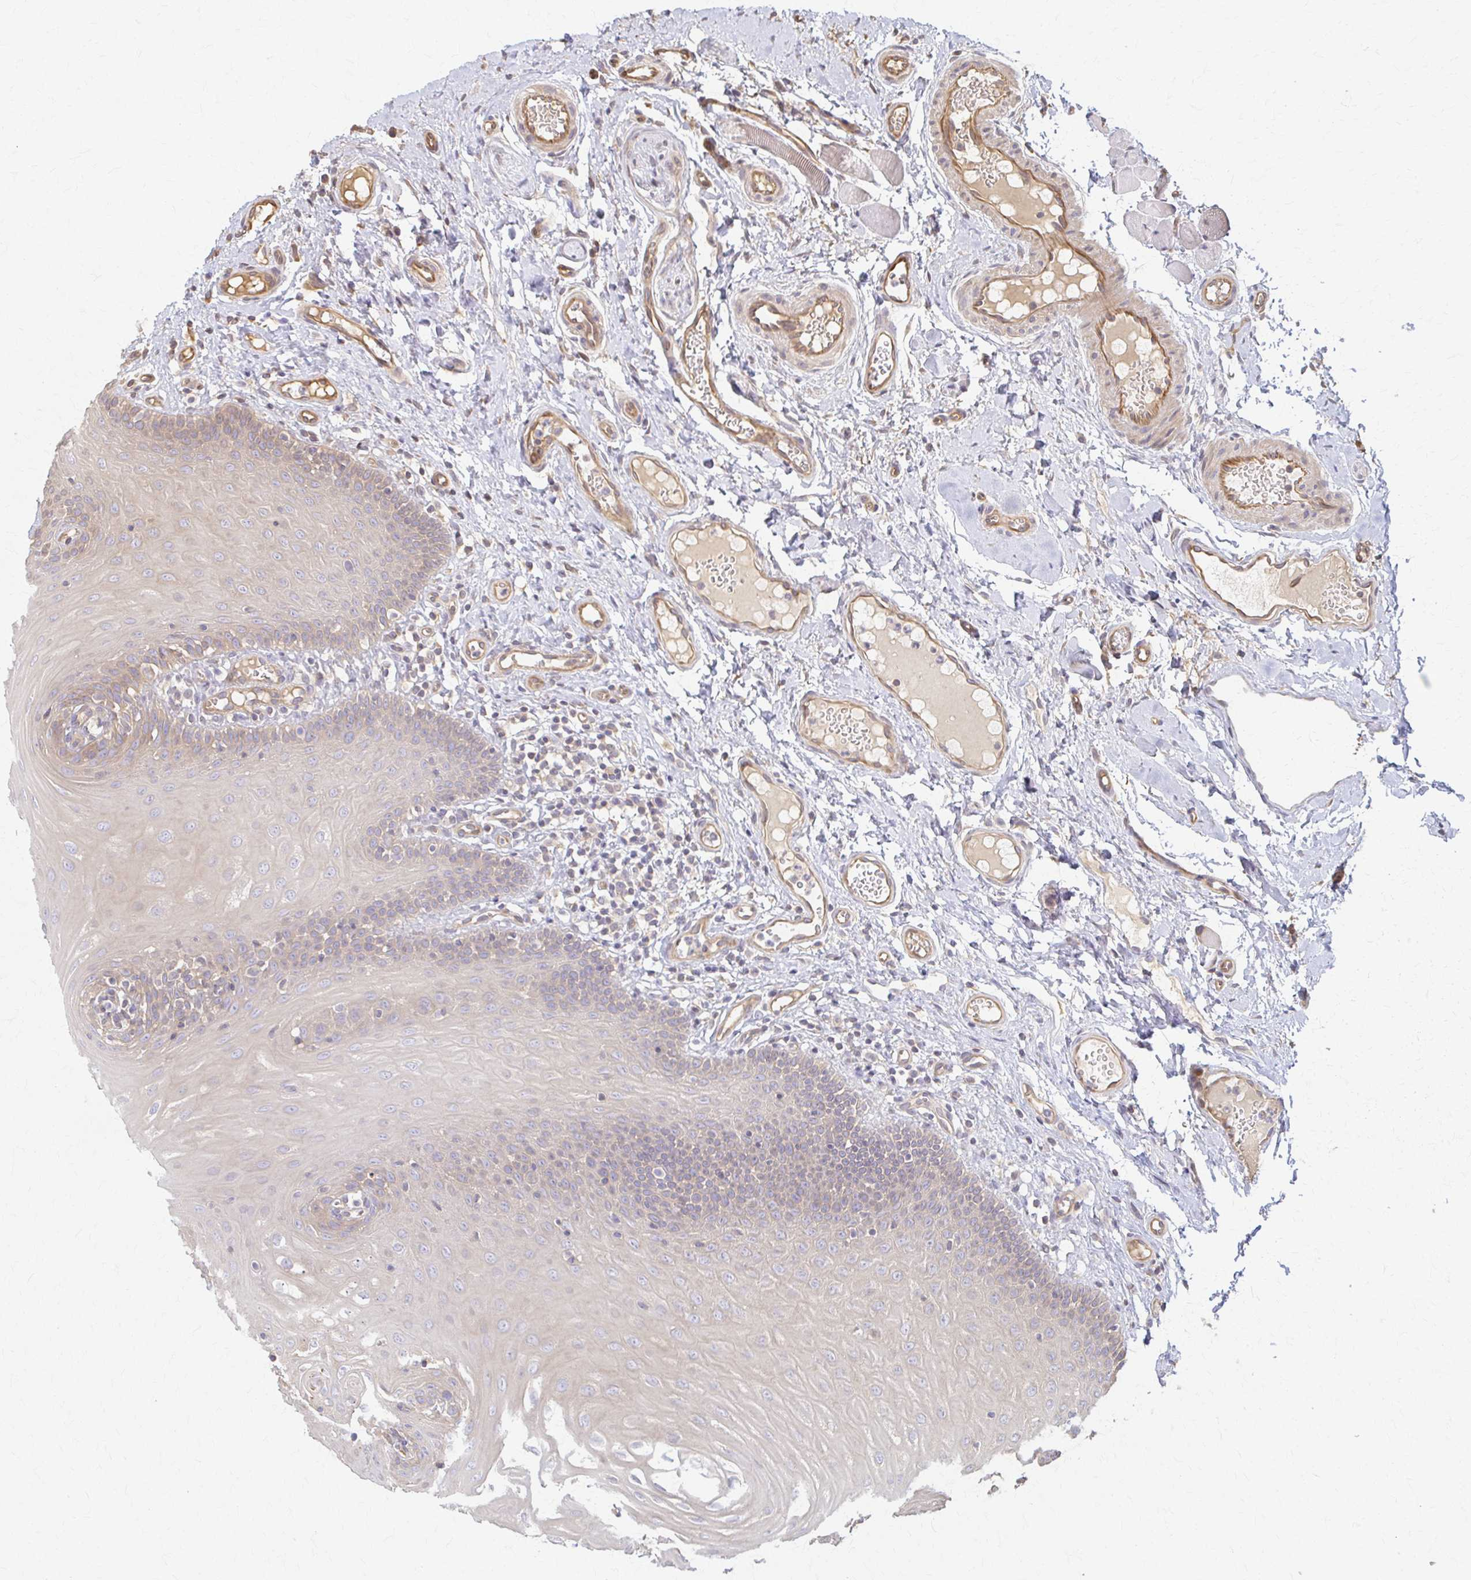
{"staining": {"intensity": "moderate", "quantity": "25%-75%", "location": "cytoplasmic/membranous"}, "tissue": "oral mucosa", "cell_type": "Squamous epithelial cells", "image_type": "normal", "snomed": [{"axis": "morphology", "description": "Normal tissue, NOS"}, {"axis": "topography", "description": "Oral tissue"}, {"axis": "topography", "description": "Tounge, NOS"}], "caption": "High-magnification brightfield microscopy of normal oral mucosa stained with DAB (3,3'-diaminobenzidine) (brown) and counterstained with hematoxylin (blue). squamous epithelial cells exhibit moderate cytoplasmic/membranous staining is seen in about25%-75% of cells.", "gene": "ARHGAP35", "patient": {"sex": "female", "age": 58}}